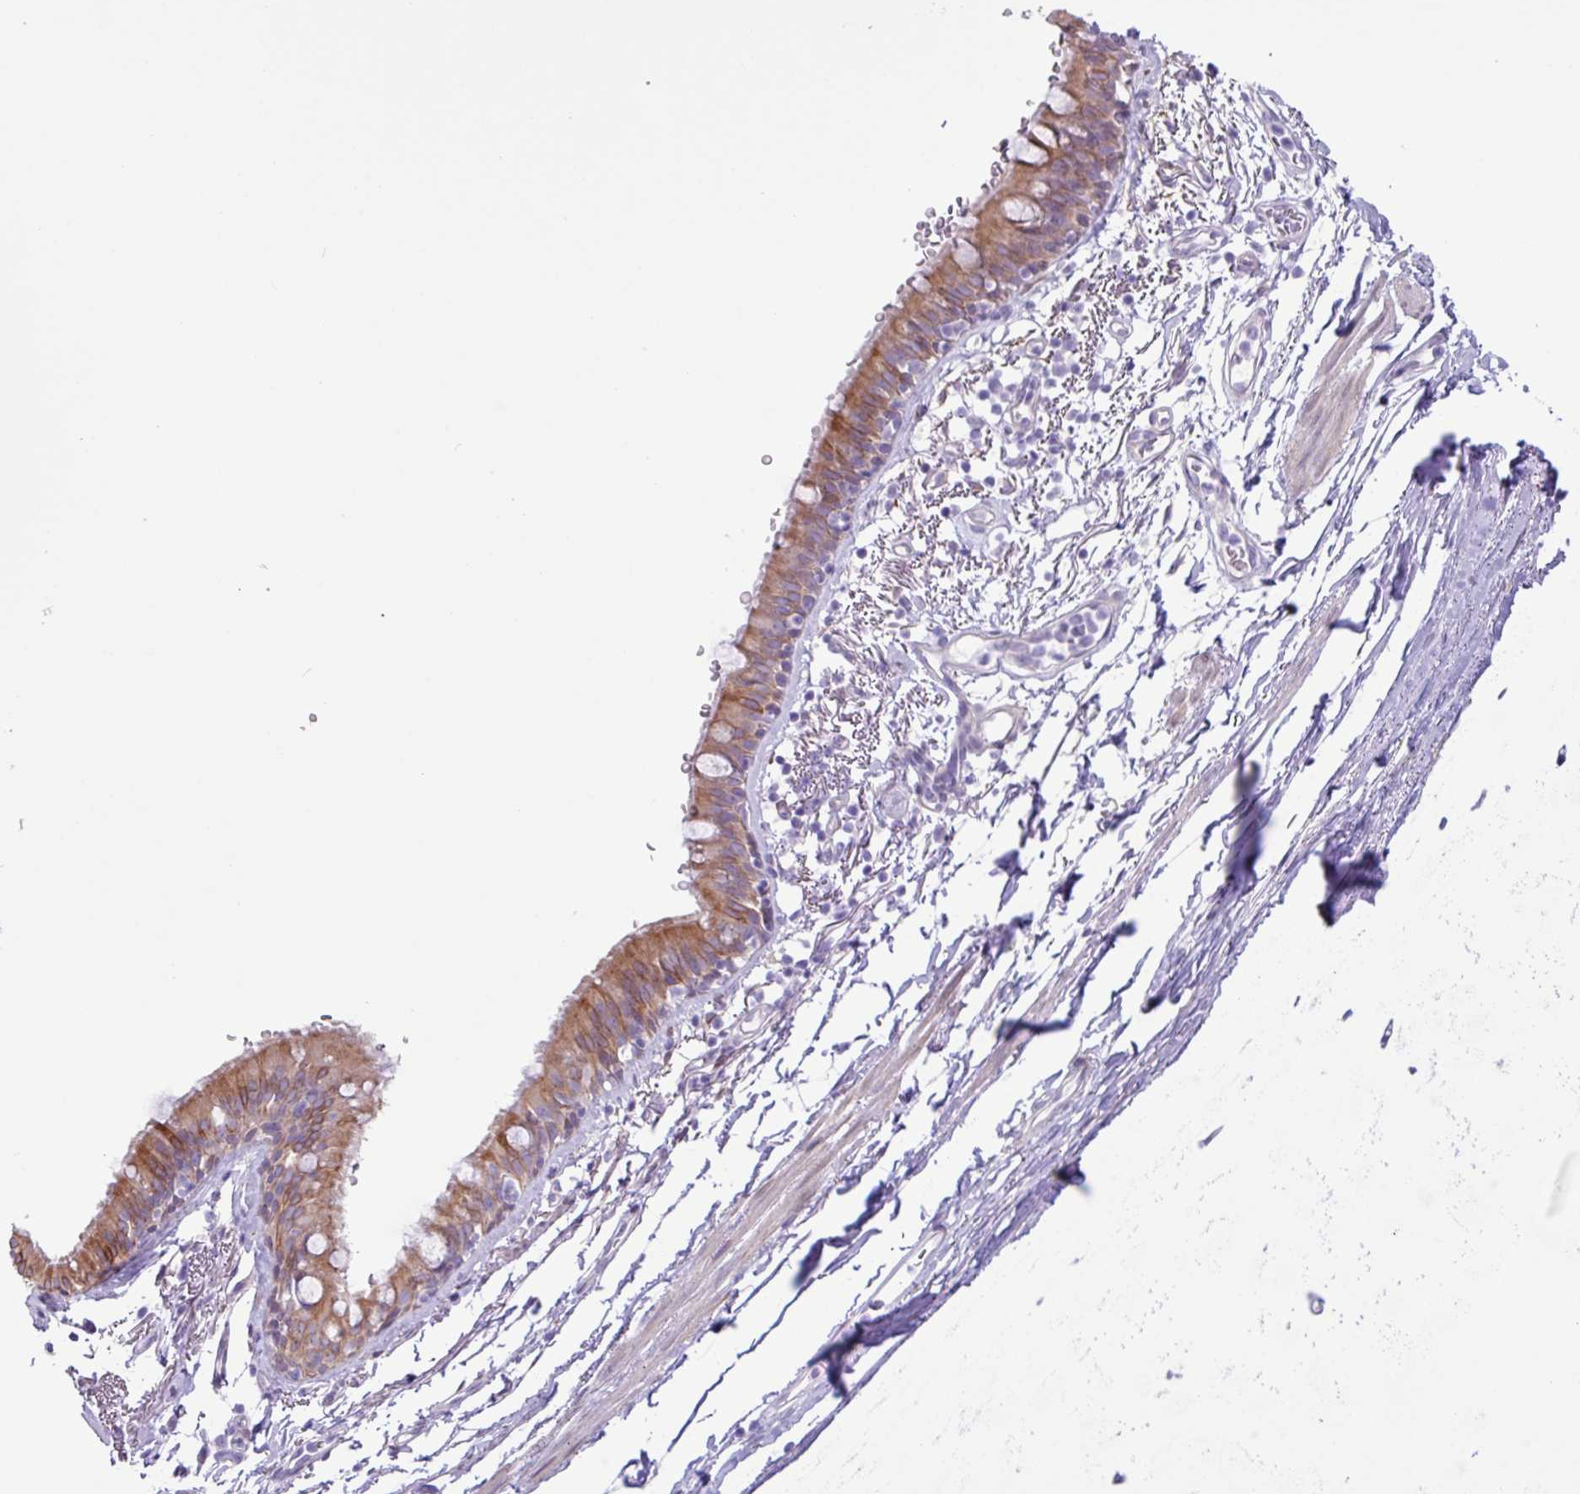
{"staining": {"intensity": "moderate", "quantity": ">75%", "location": "cytoplasmic/membranous"}, "tissue": "bronchus", "cell_type": "Respiratory epithelial cells", "image_type": "normal", "snomed": [{"axis": "morphology", "description": "Normal tissue, NOS"}, {"axis": "topography", "description": "Bronchus"}], "caption": "Immunohistochemistry (IHC) micrograph of benign bronchus: bronchus stained using IHC exhibits medium levels of moderate protein expression localized specifically in the cytoplasmic/membranous of respiratory epithelial cells, appearing as a cytoplasmic/membranous brown color.", "gene": "SLC38A1", "patient": {"sex": "male", "age": 67}}